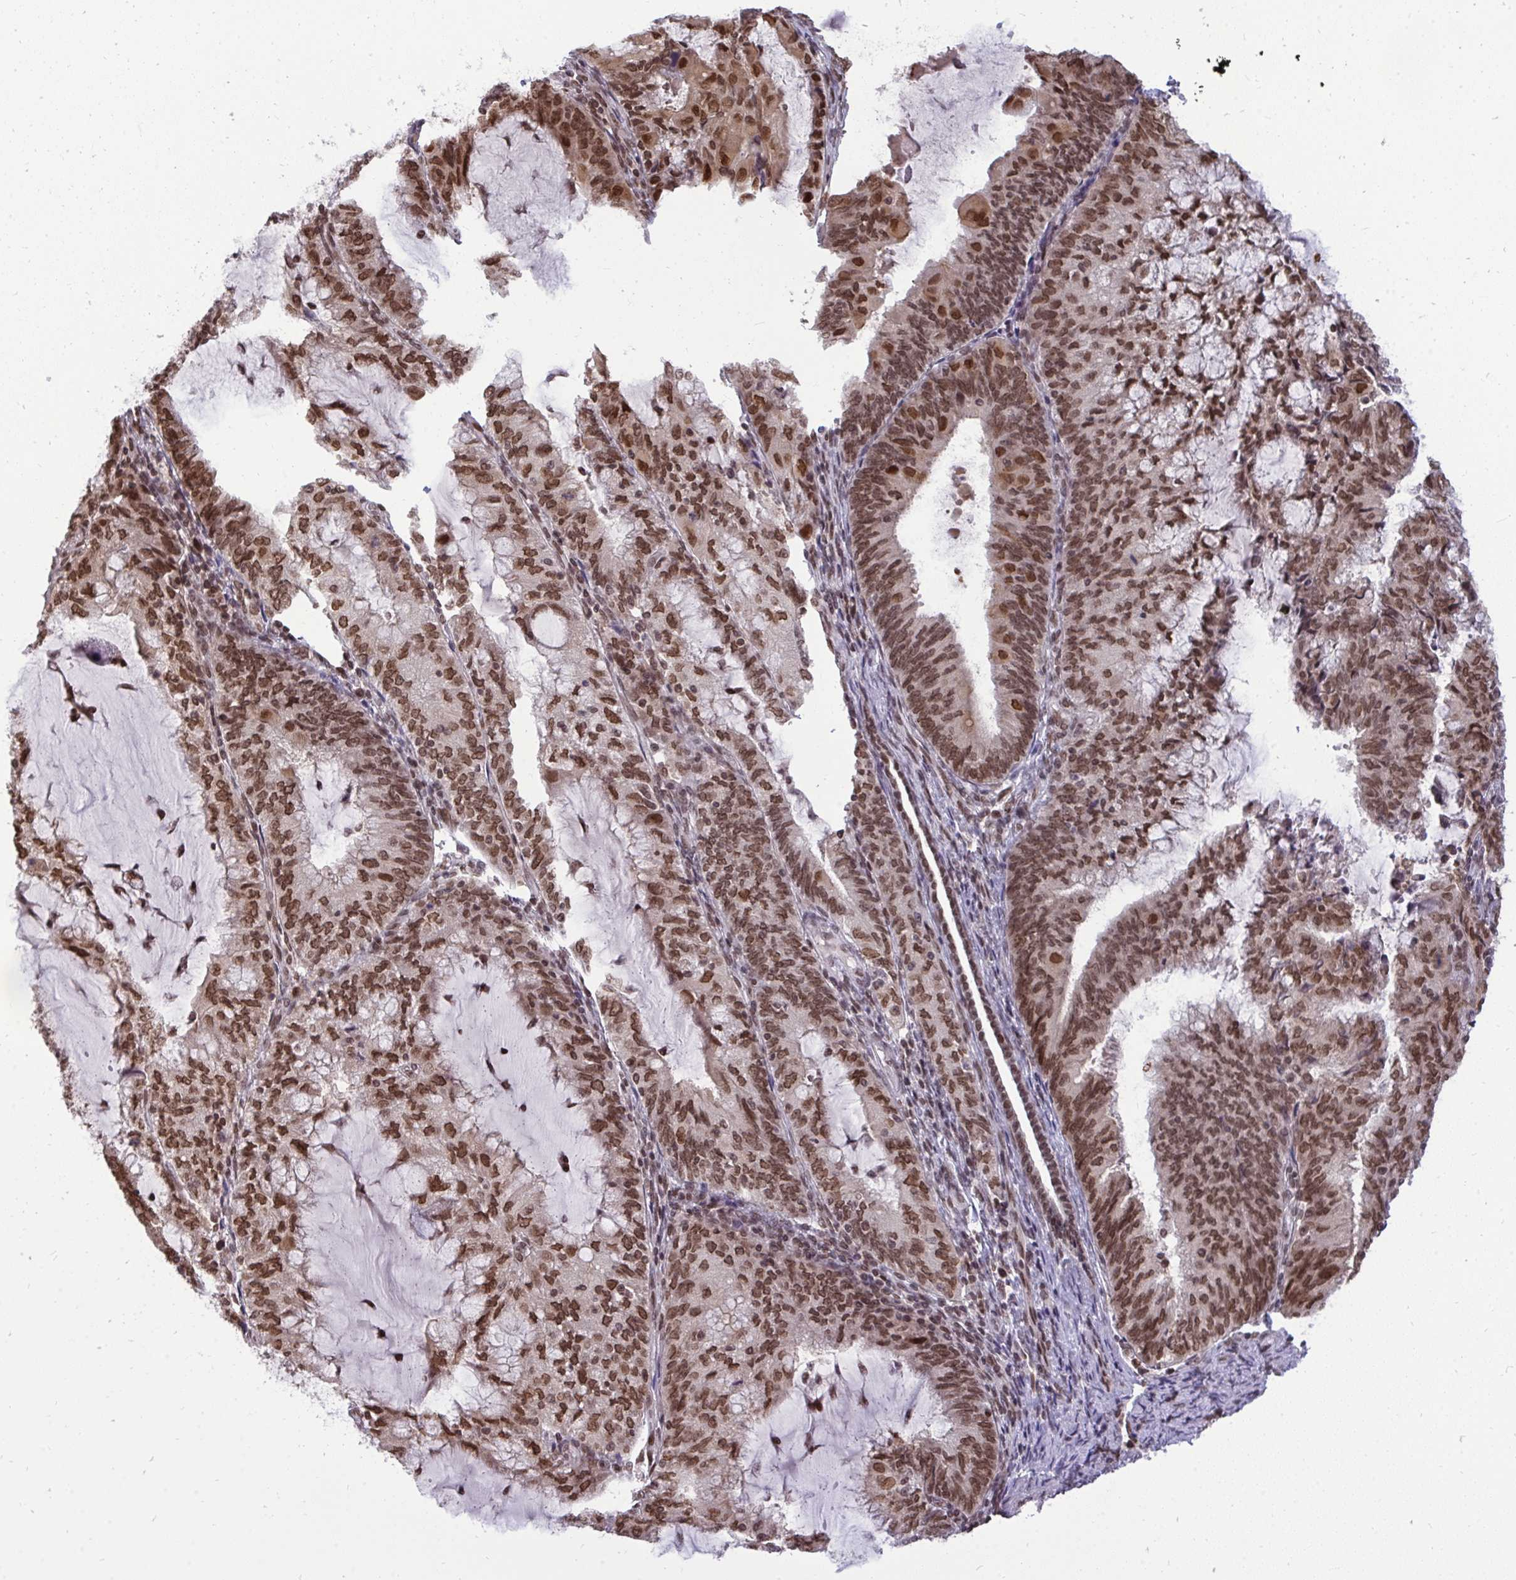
{"staining": {"intensity": "moderate", "quantity": ">75%", "location": "nuclear"}, "tissue": "endometrial cancer", "cell_type": "Tumor cells", "image_type": "cancer", "snomed": [{"axis": "morphology", "description": "Adenocarcinoma, NOS"}, {"axis": "topography", "description": "Endometrium"}], "caption": "High-power microscopy captured an immunohistochemistry image of endometrial adenocarcinoma, revealing moderate nuclear staining in approximately >75% of tumor cells.", "gene": "JPT1", "patient": {"sex": "female", "age": 81}}